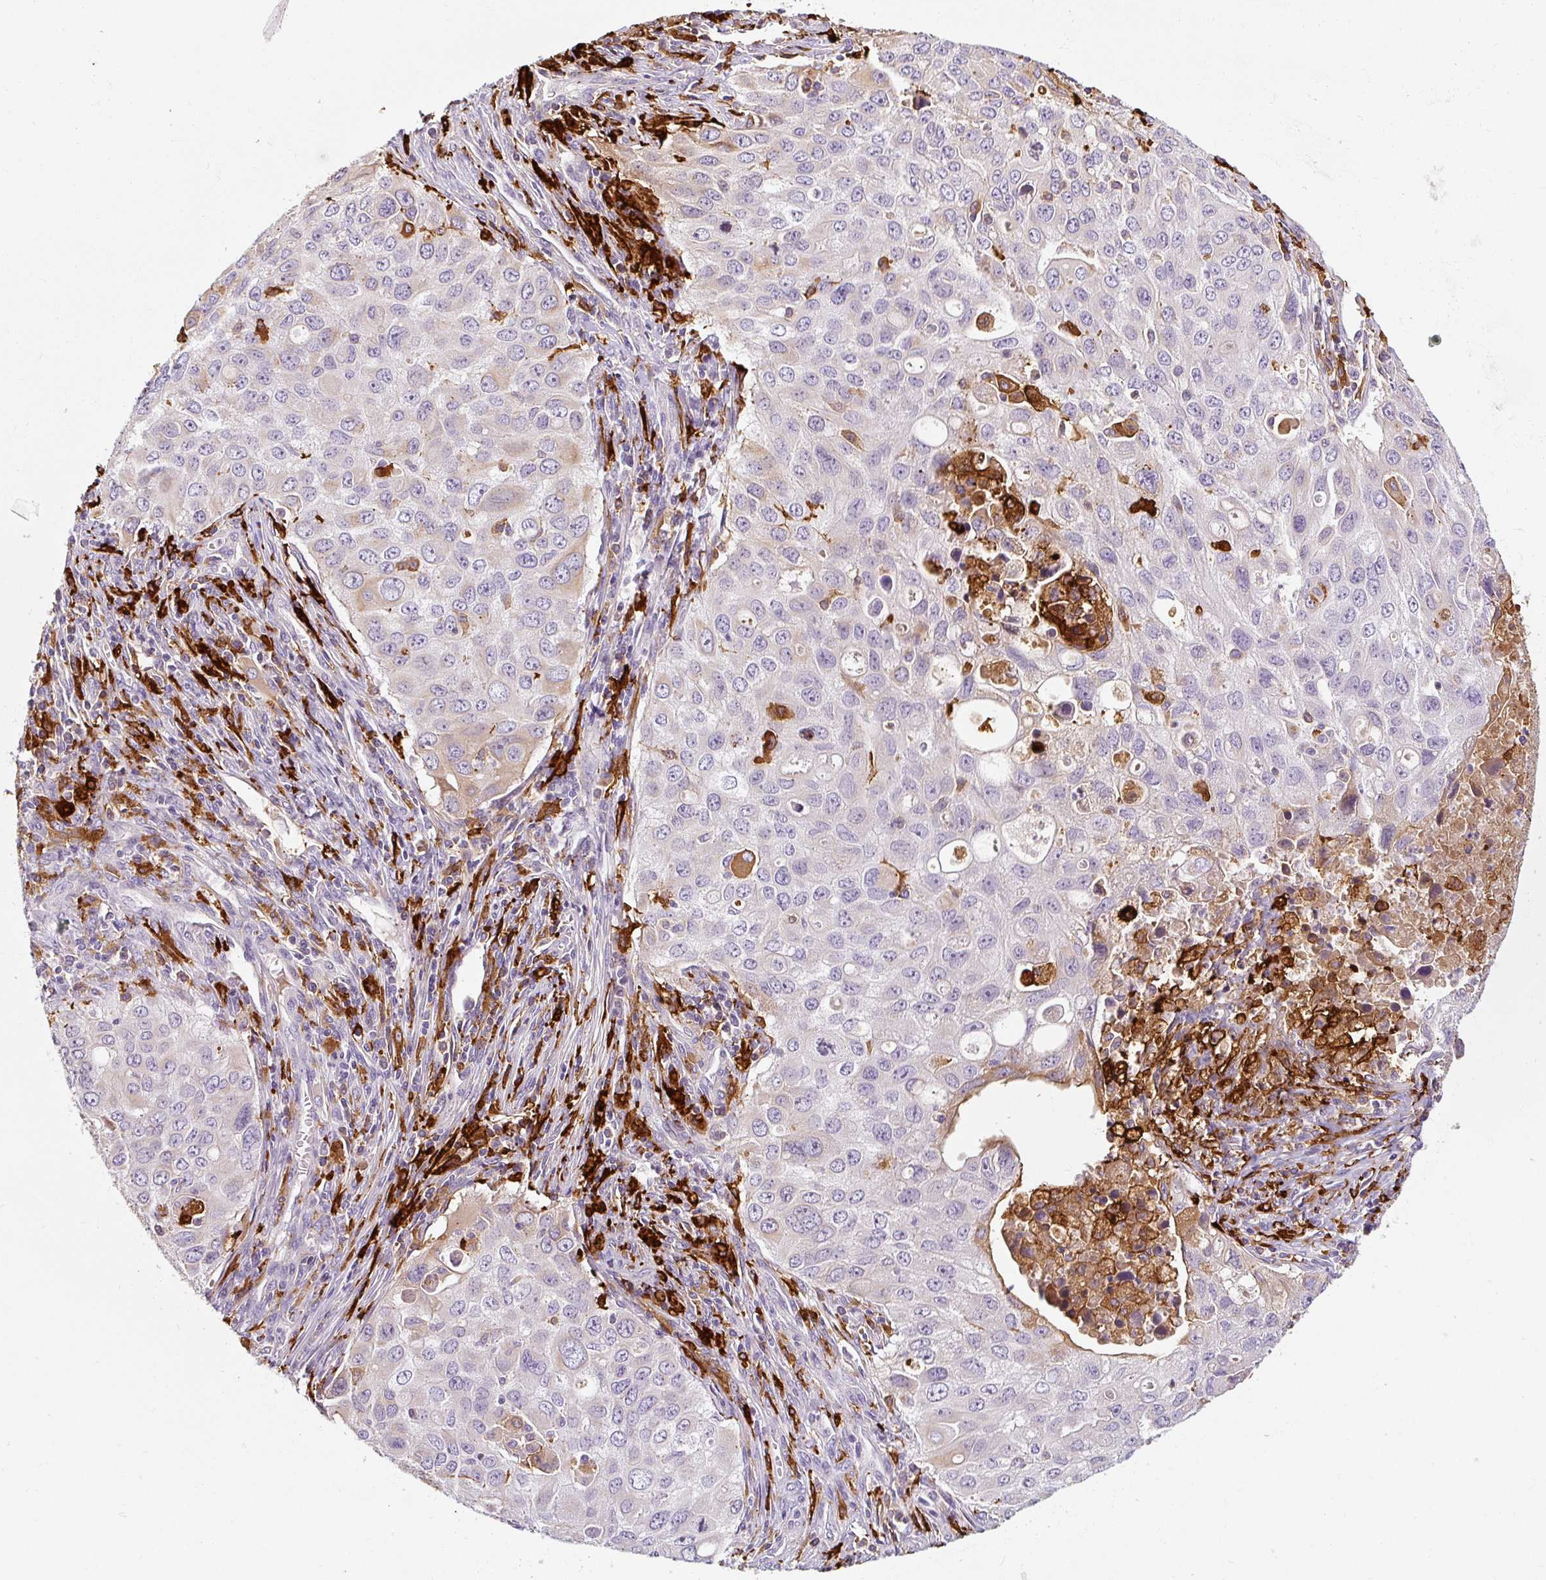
{"staining": {"intensity": "weak", "quantity": "<25%", "location": "cytoplasmic/membranous"}, "tissue": "lung cancer", "cell_type": "Tumor cells", "image_type": "cancer", "snomed": [{"axis": "morphology", "description": "Adenocarcinoma, NOS"}, {"axis": "morphology", "description": "Adenocarcinoma, metastatic, NOS"}, {"axis": "topography", "description": "Lymph node"}, {"axis": "topography", "description": "Lung"}], "caption": "The immunohistochemistry (IHC) micrograph has no significant staining in tumor cells of adenocarcinoma (lung) tissue.", "gene": "FUT10", "patient": {"sex": "female", "age": 42}}